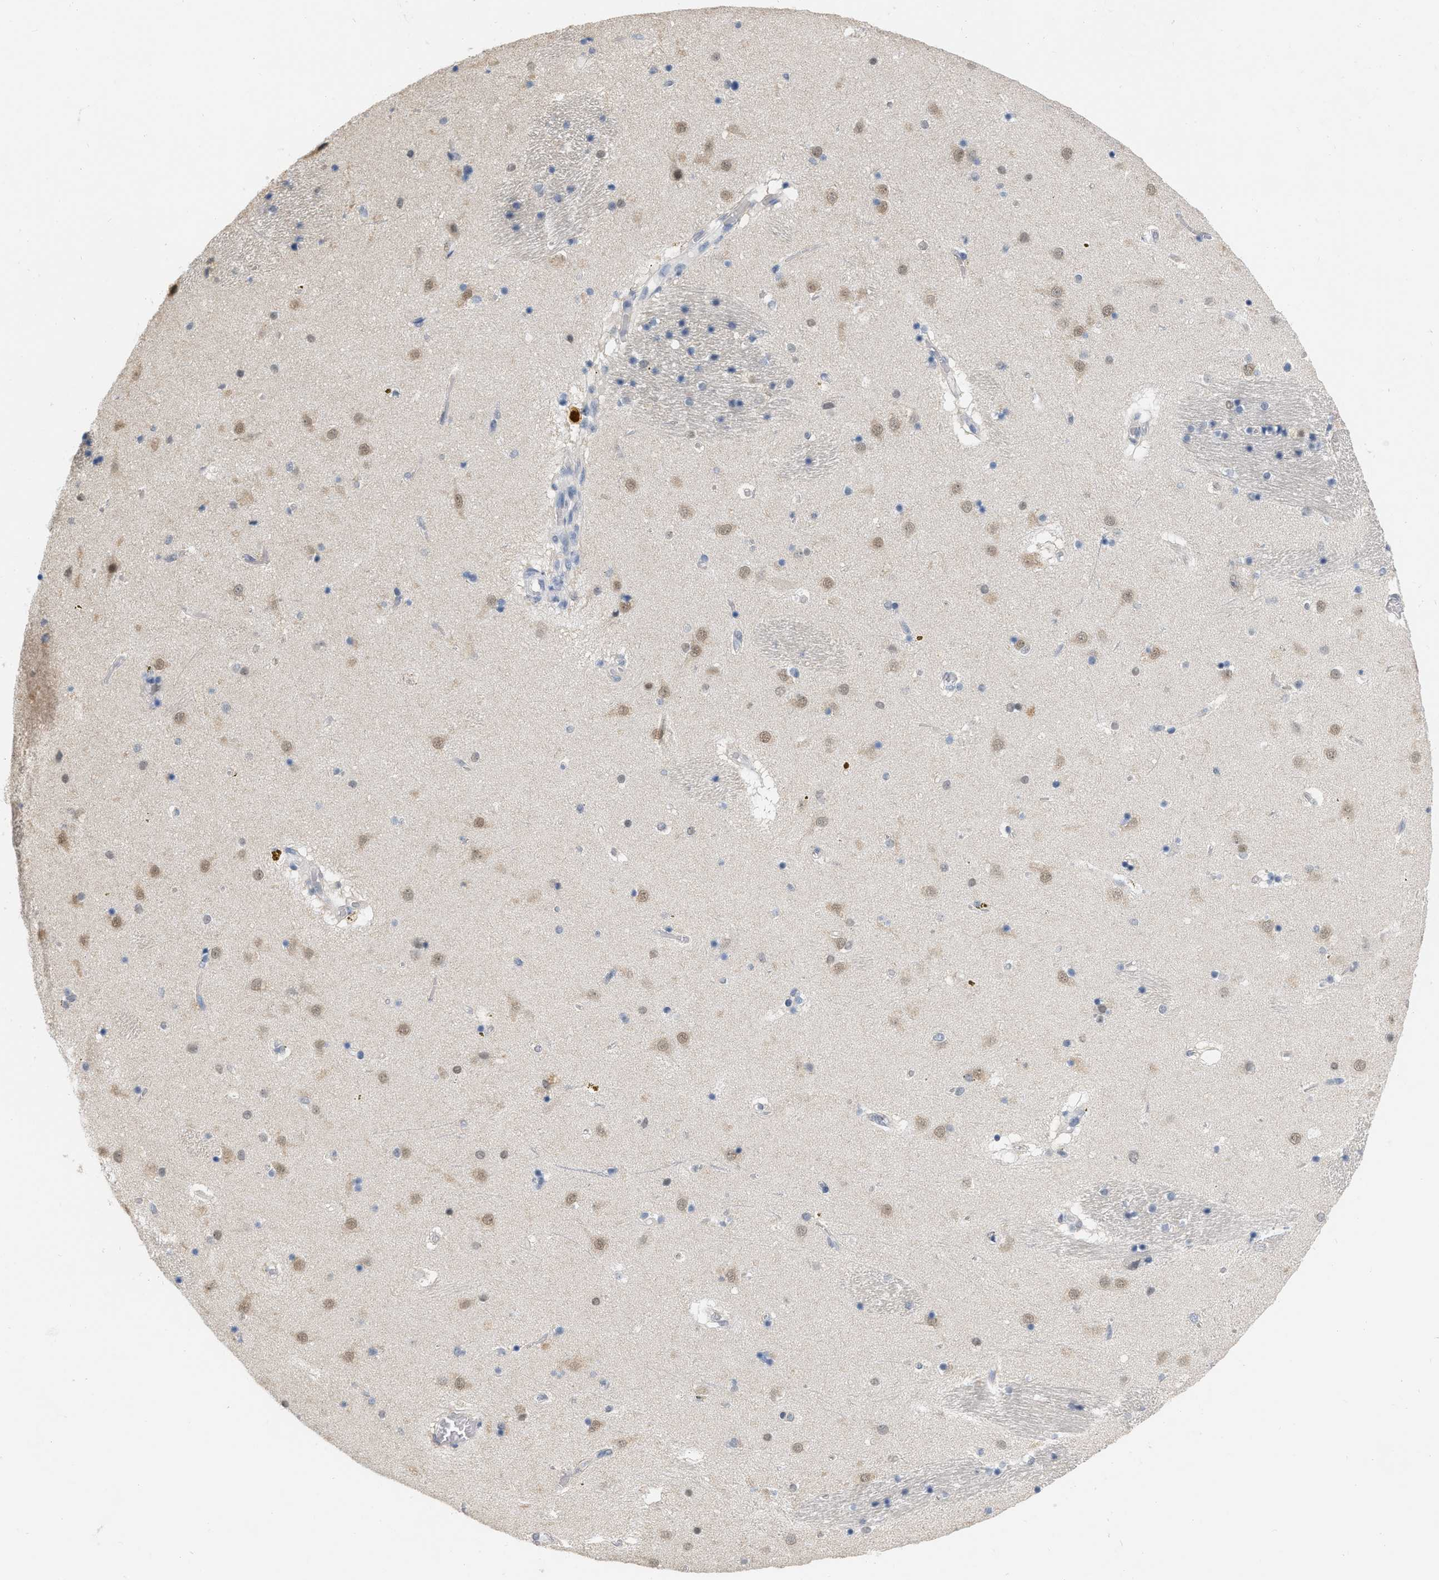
{"staining": {"intensity": "negative", "quantity": "none", "location": "none"}, "tissue": "caudate", "cell_type": "Glial cells", "image_type": "normal", "snomed": [{"axis": "morphology", "description": "Normal tissue, NOS"}, {"axis": "topography", "description": "Lateral ventricle wall"}], "caption": "The IHC photomicrograph has no significant staining in glial cells of caudate. (Brightfield microscopy of DAB IHC at high magnification).", "gene": "RUVBL1", "patient": {"sex": "male", "age": 70}}